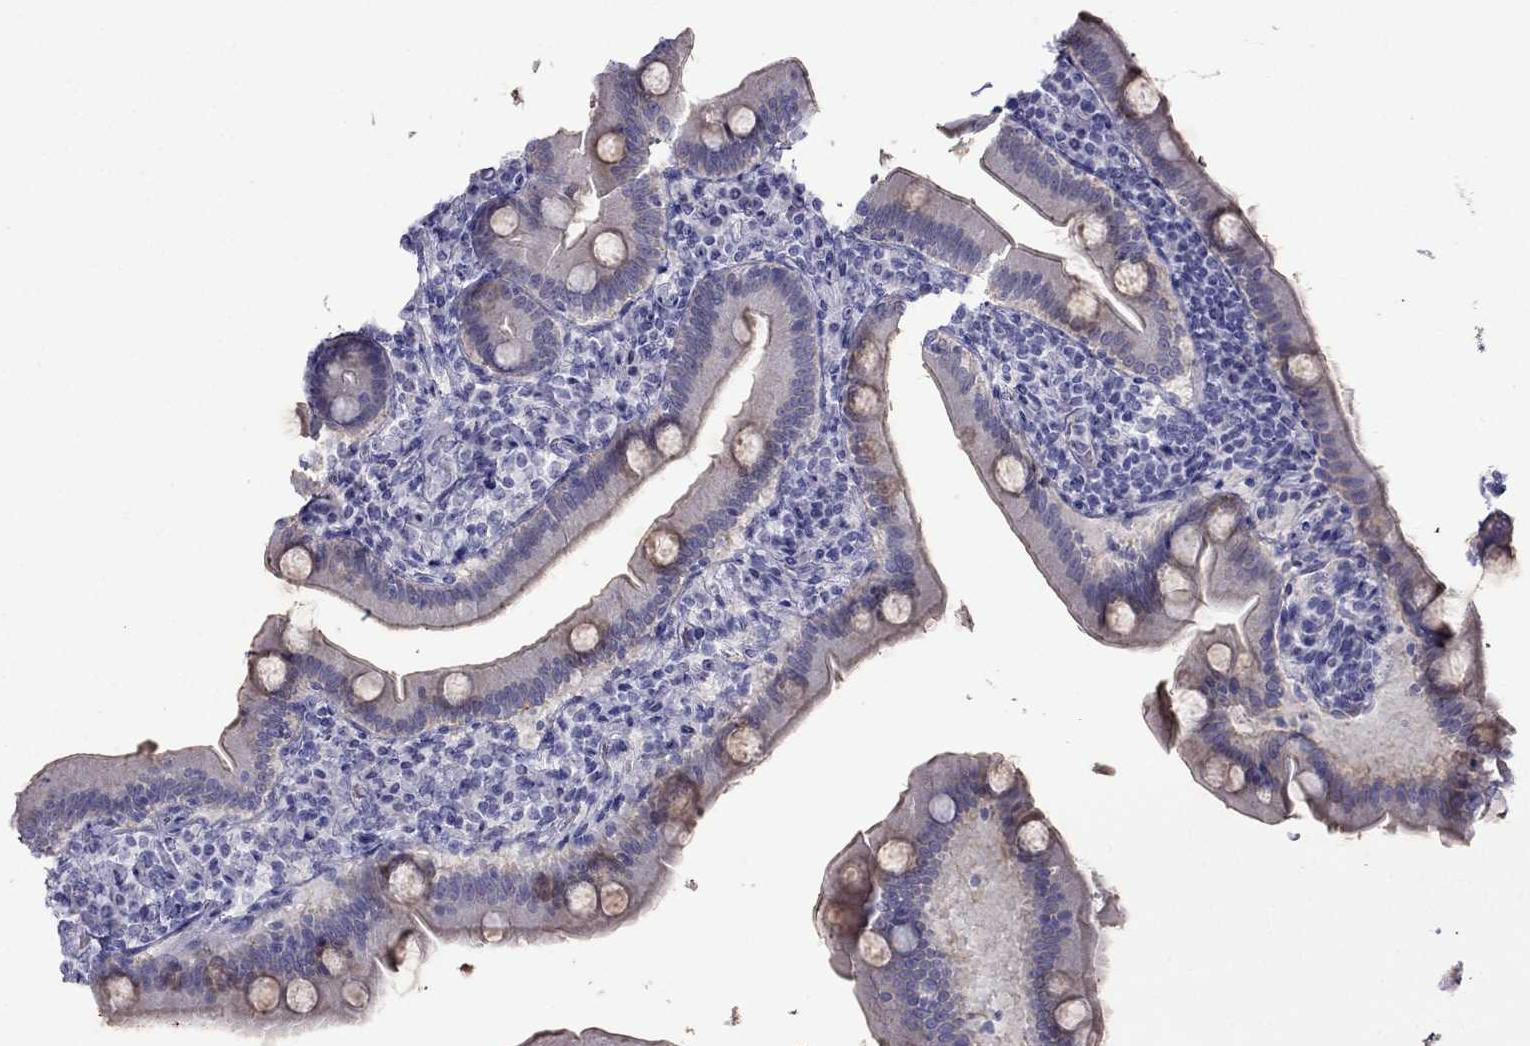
{"staining": {"intensity": "weak", "quantity": "<25%", "location": "cytoplasmic/membranous"}, "tissue": "small intestine", "cell_type": "Glandular cells", "image_type": "normal", "snomed": [{"axis": "morphology", "description": "Normal tissue, NOS"}, {"axis": "topography", "description": "Small intestine"}], "caption": "The IHC image has no significant positivity in glandular cells of small intestine.", "gene": "MGP", "patient": {"sex": "male", "age": 66}}